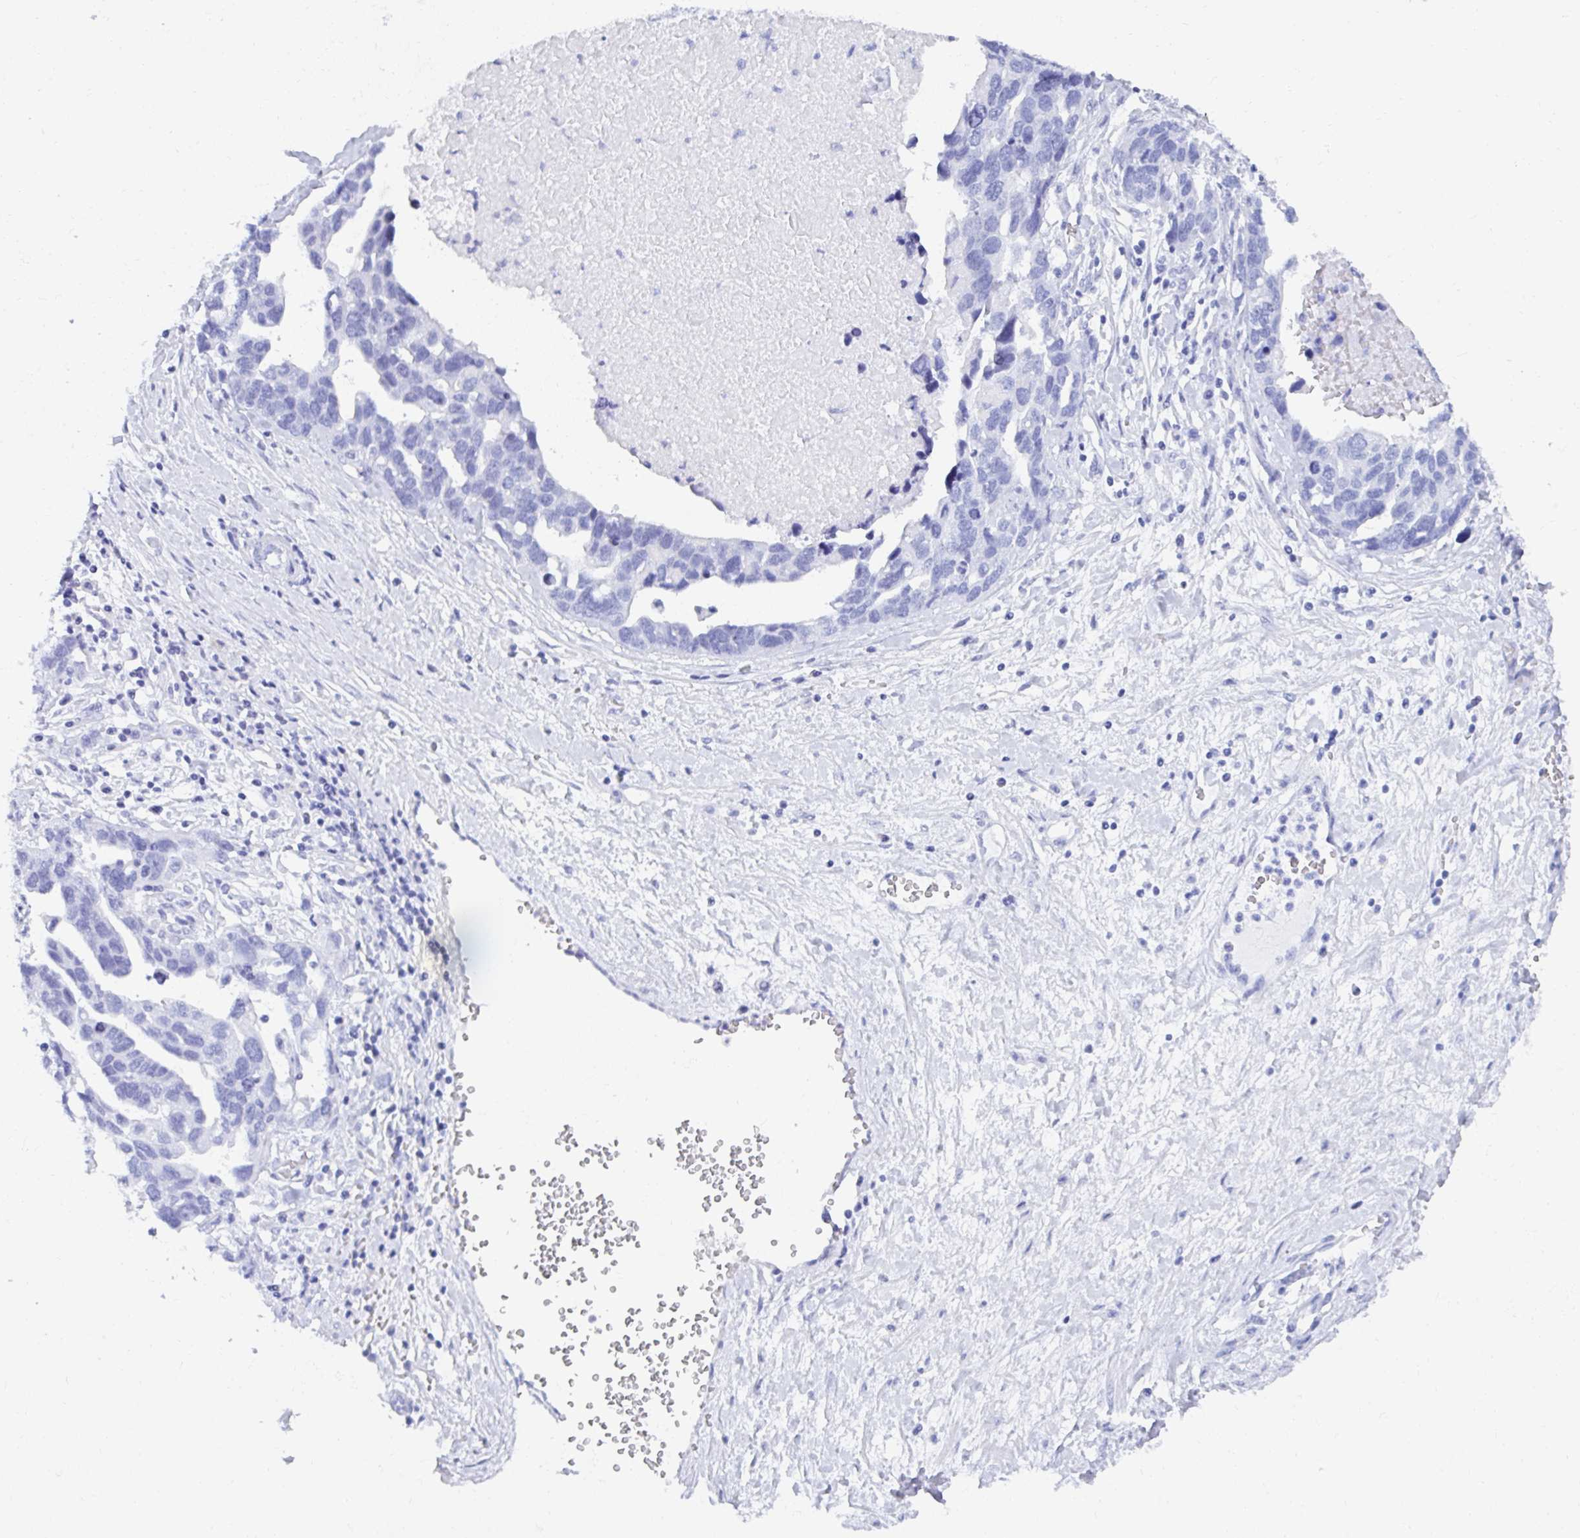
{"staining": {"intensity": "negative", "quantity": "none", "location": "none"}, "tissue": "ovarian cancer", "cell_type": "Tumor cells", "image_type": "cancer", "snomed": [{"axis": "morphology", "description": "Cystadenocarcinoma, serous, NOS"}, {"axis": "topography", "description": "Ovary"}], "caption": "Immunohistochemistry of human ovarian cancer (serous cystadenocarcinoma) demonstrates no staining in tumor cells.", "gene": "MROH2B", "patient": {"sex": "female", "age": 54}}